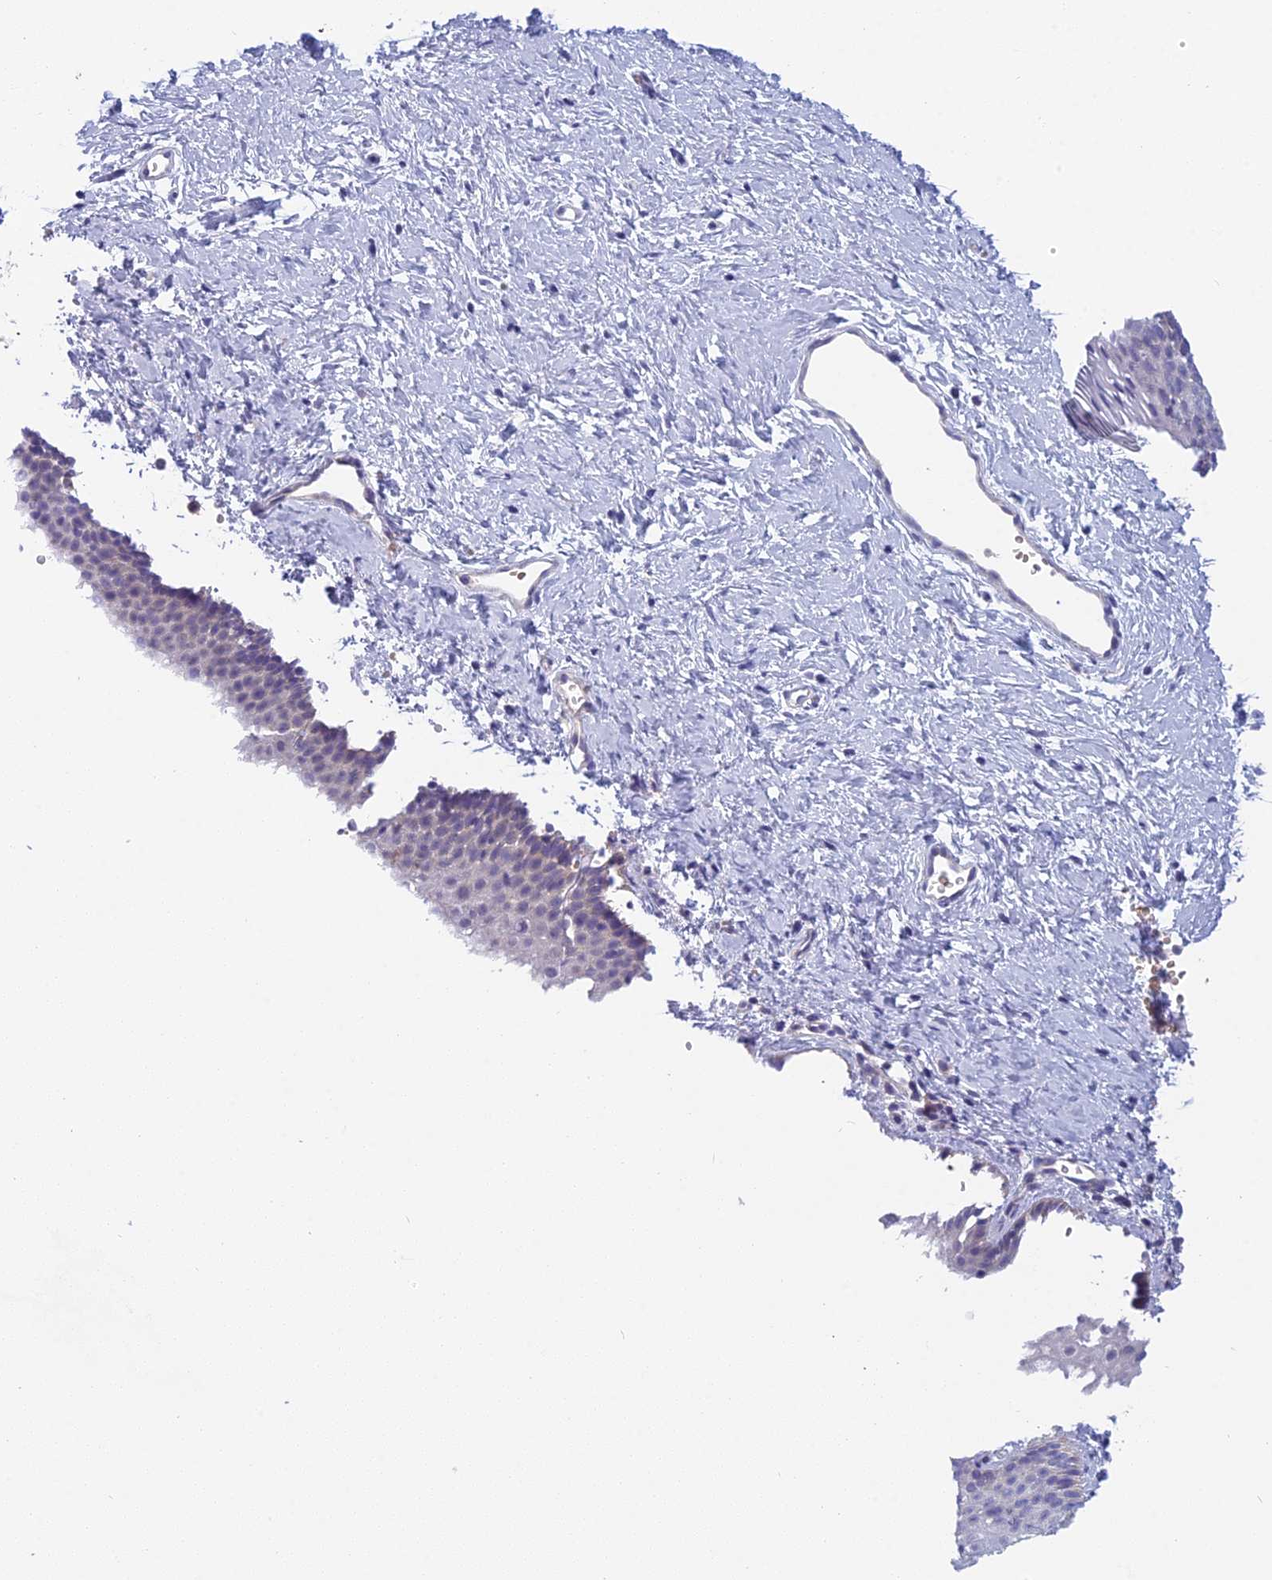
{"staining": {"intensity": "negative", "quantity": "none", "location": "none"}, "tissue": "vagina", "cell_type": "Squamous epithelial cells", "image_type": "normal", "snomed": [{"axis": "morphology", "description": "Normal tissue, NOS"}, {"axis": "topography", "description": "Vagina"}], "caption": "Vagina was stained to show a protein in brown. There is no significant positivity in squamous epithelial cells. (Immunohistochemistry (ihc), brightfield microscopy, high magnification).", "gene": "RBM41", "patient": {"sex": "female", "age": 32}}